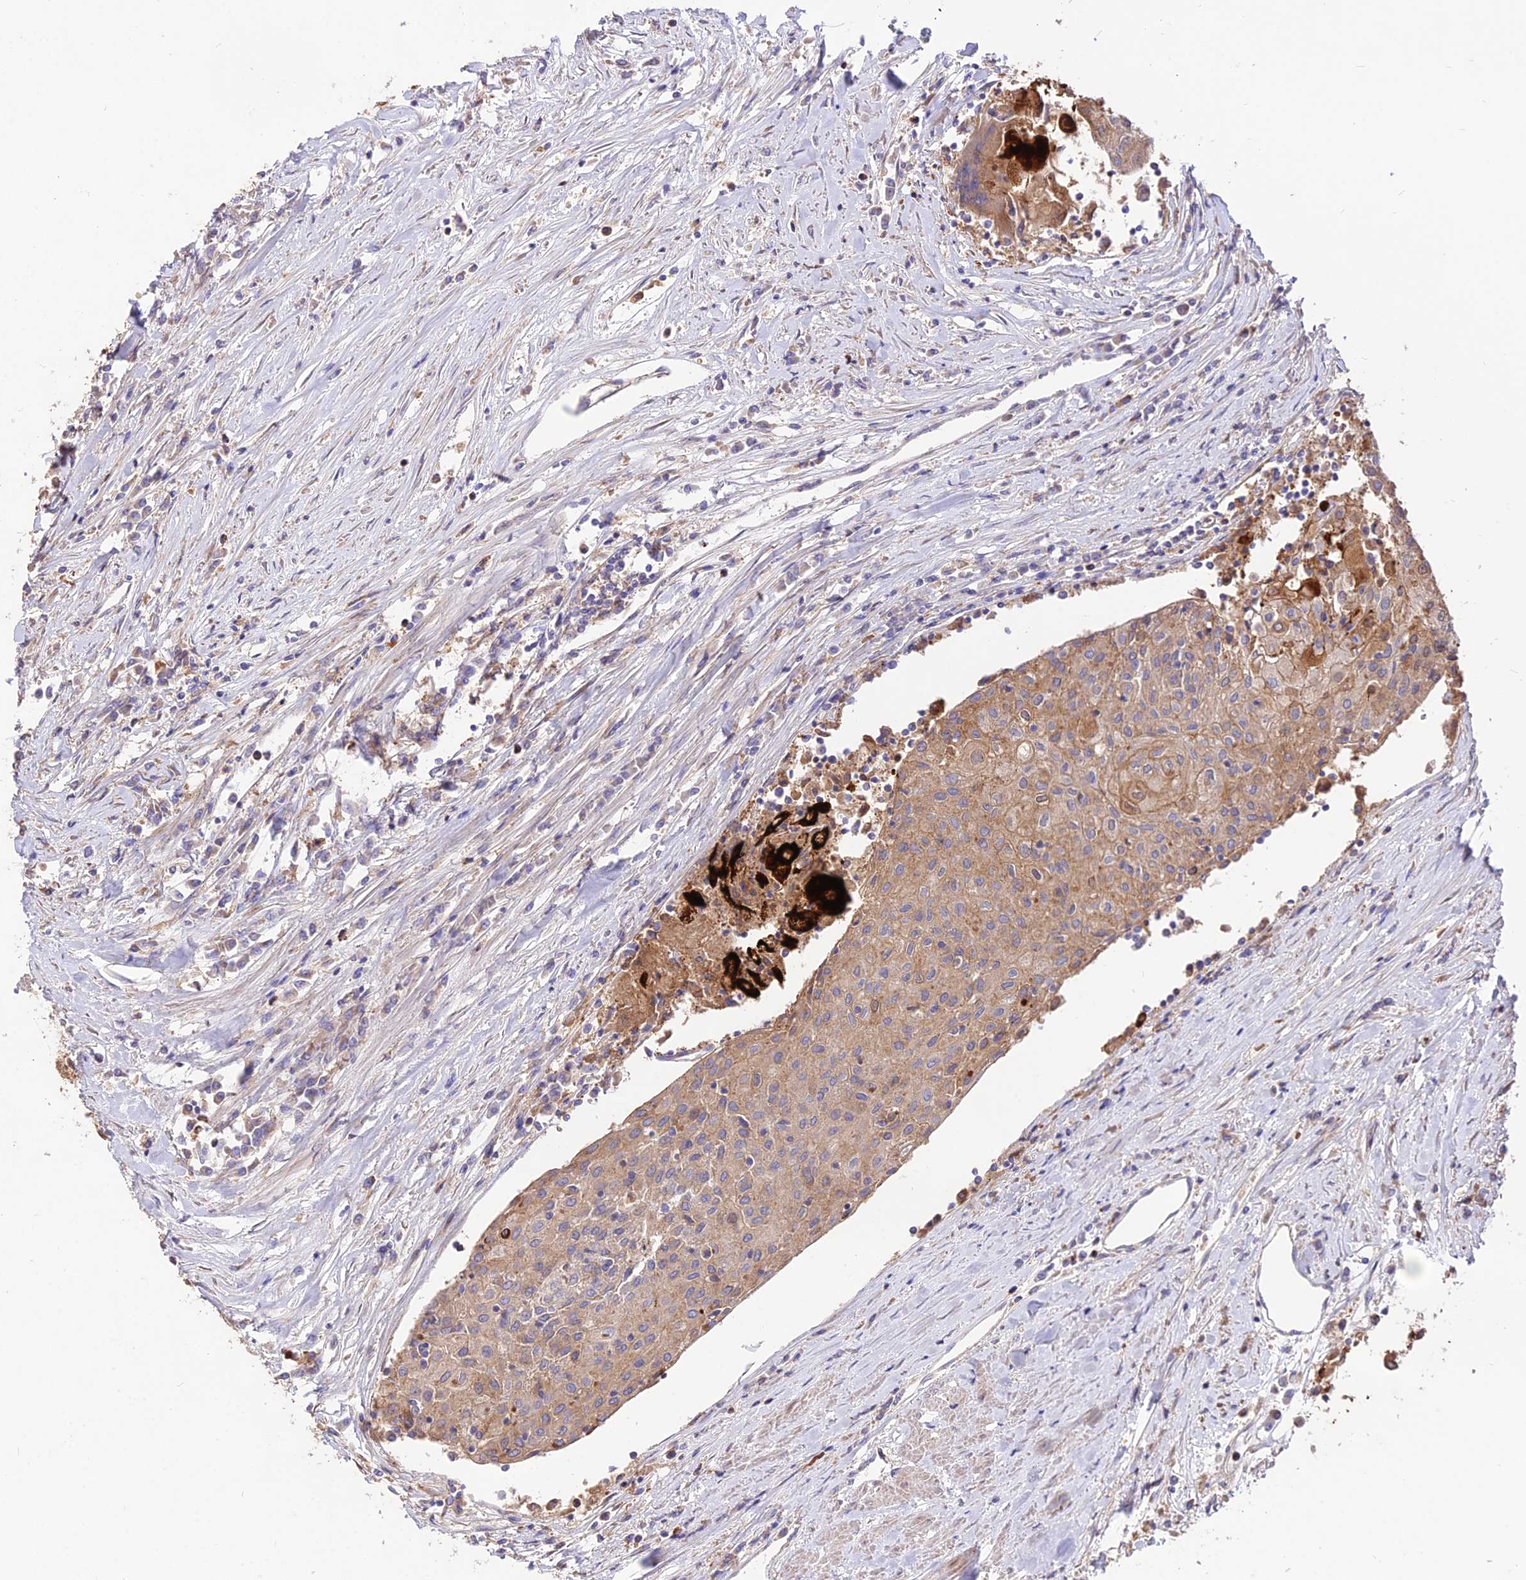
{"staining": {"intensity": "moderate", "quantity": "25%-75%", "location": "cytoplasmic/membranous"}, "tissue": "urothelial cancer", "cell_type": "Tumor cells", "image_type": "cancer", "snomed": [{"axis": "morphology", "description": "Urothelial carcinoma, High grade"}, {"axis": "topography", "description": "Urinary bladder"}], "caption": "Human urothelial cancer stained for a protein (brown) exhibits moderate cytoplasmic/membranous positive staining in approximately 25%-75% of tumor cells.", "gene": "ROCK1", "patient": {"sex": "female", "age": 85}}